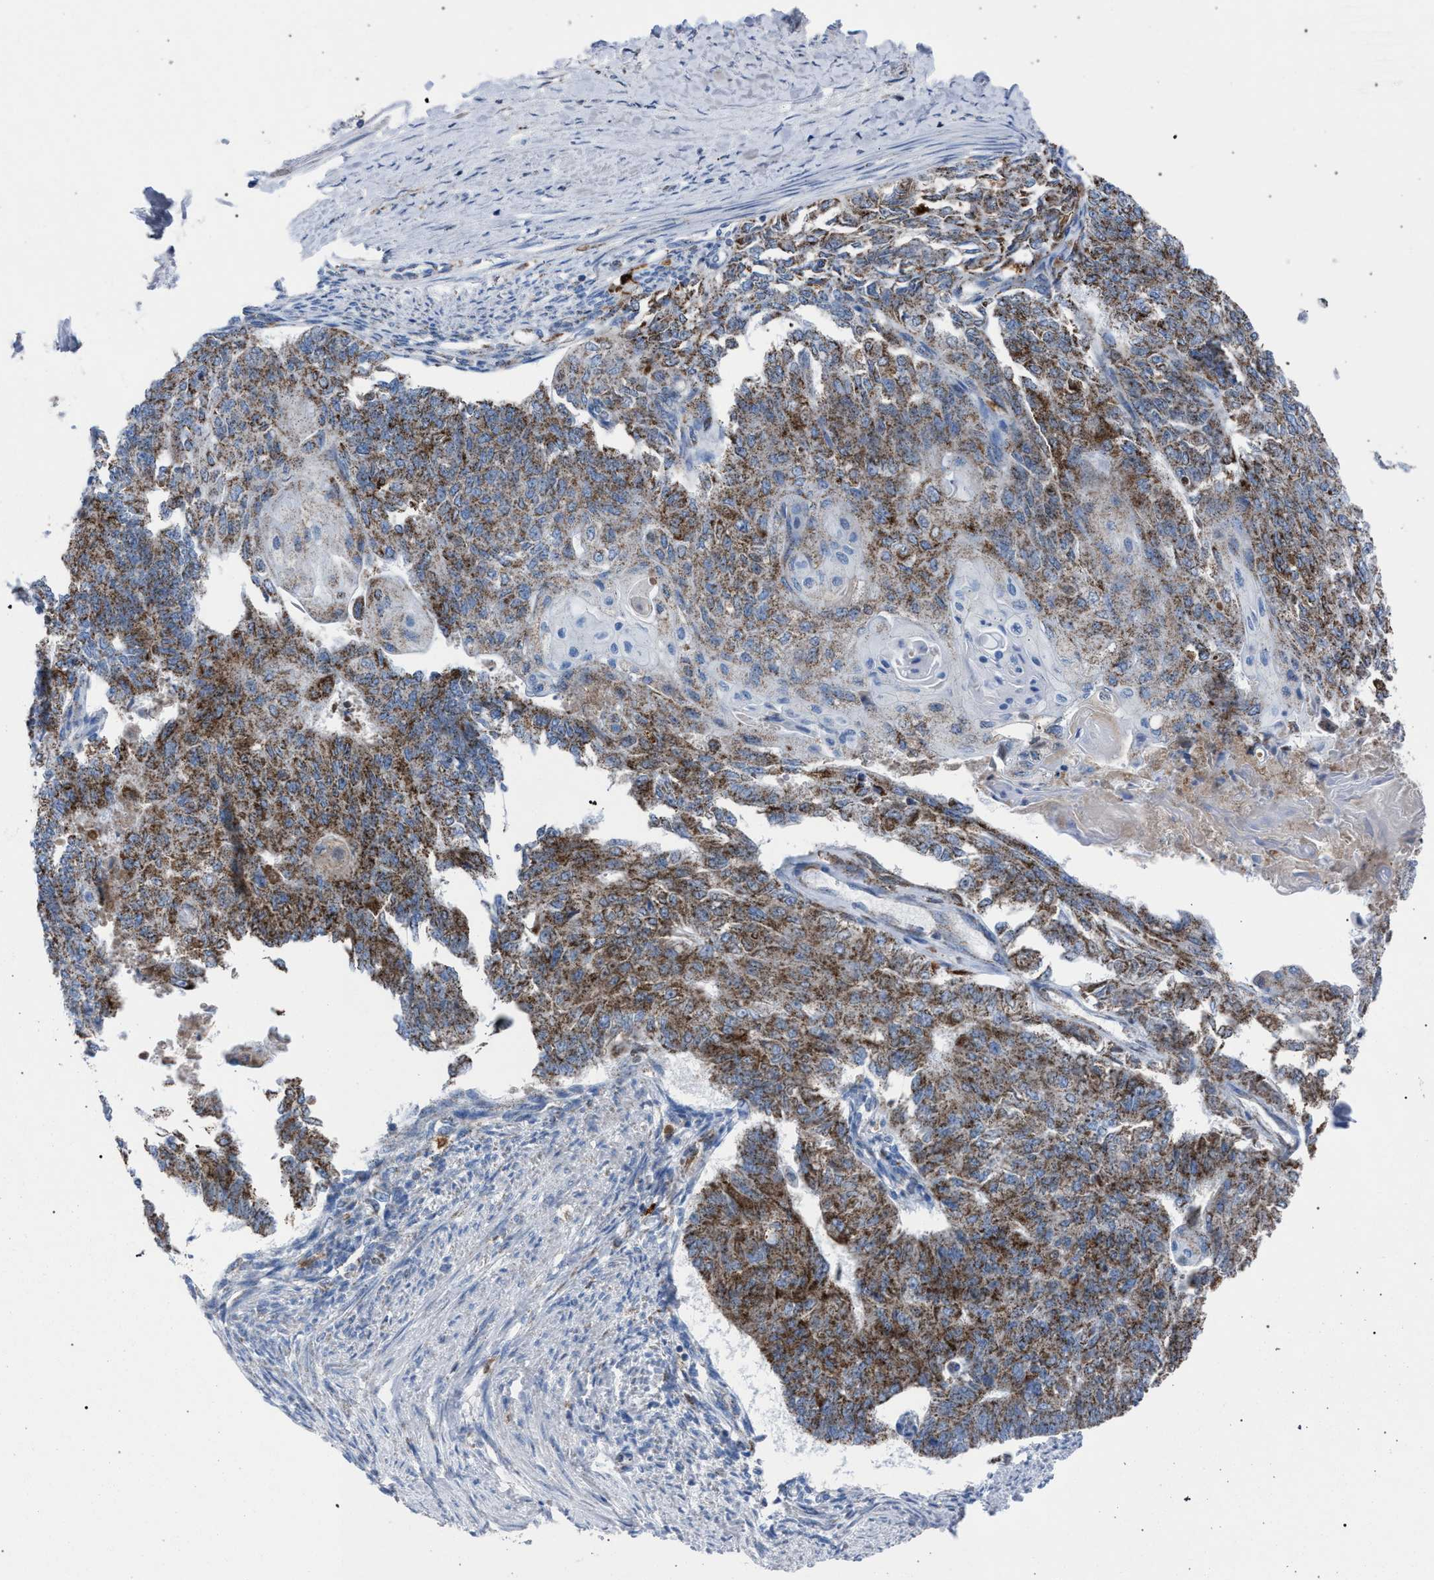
{"staining": {"intensity": "moderate", "quantity": ">75%", "location": "cytoplasmic/membranous"}, "tissue": "endometrial cancer", "cell_type": "Tumor cells", "image_type": "cancer", "snomed": [{"axis": "morphology", "description": "Adenocarcinoma, NOS"}, {"axis": "topography", "description": "Endometrium"}], "caption": "Human endometrial cancer (adenocarcinoma) stained with a protein marker exhibits moderate staining in tumor cells.", "gene": "HSD17B4", "patient": {"sex": "female", "age": 32}}